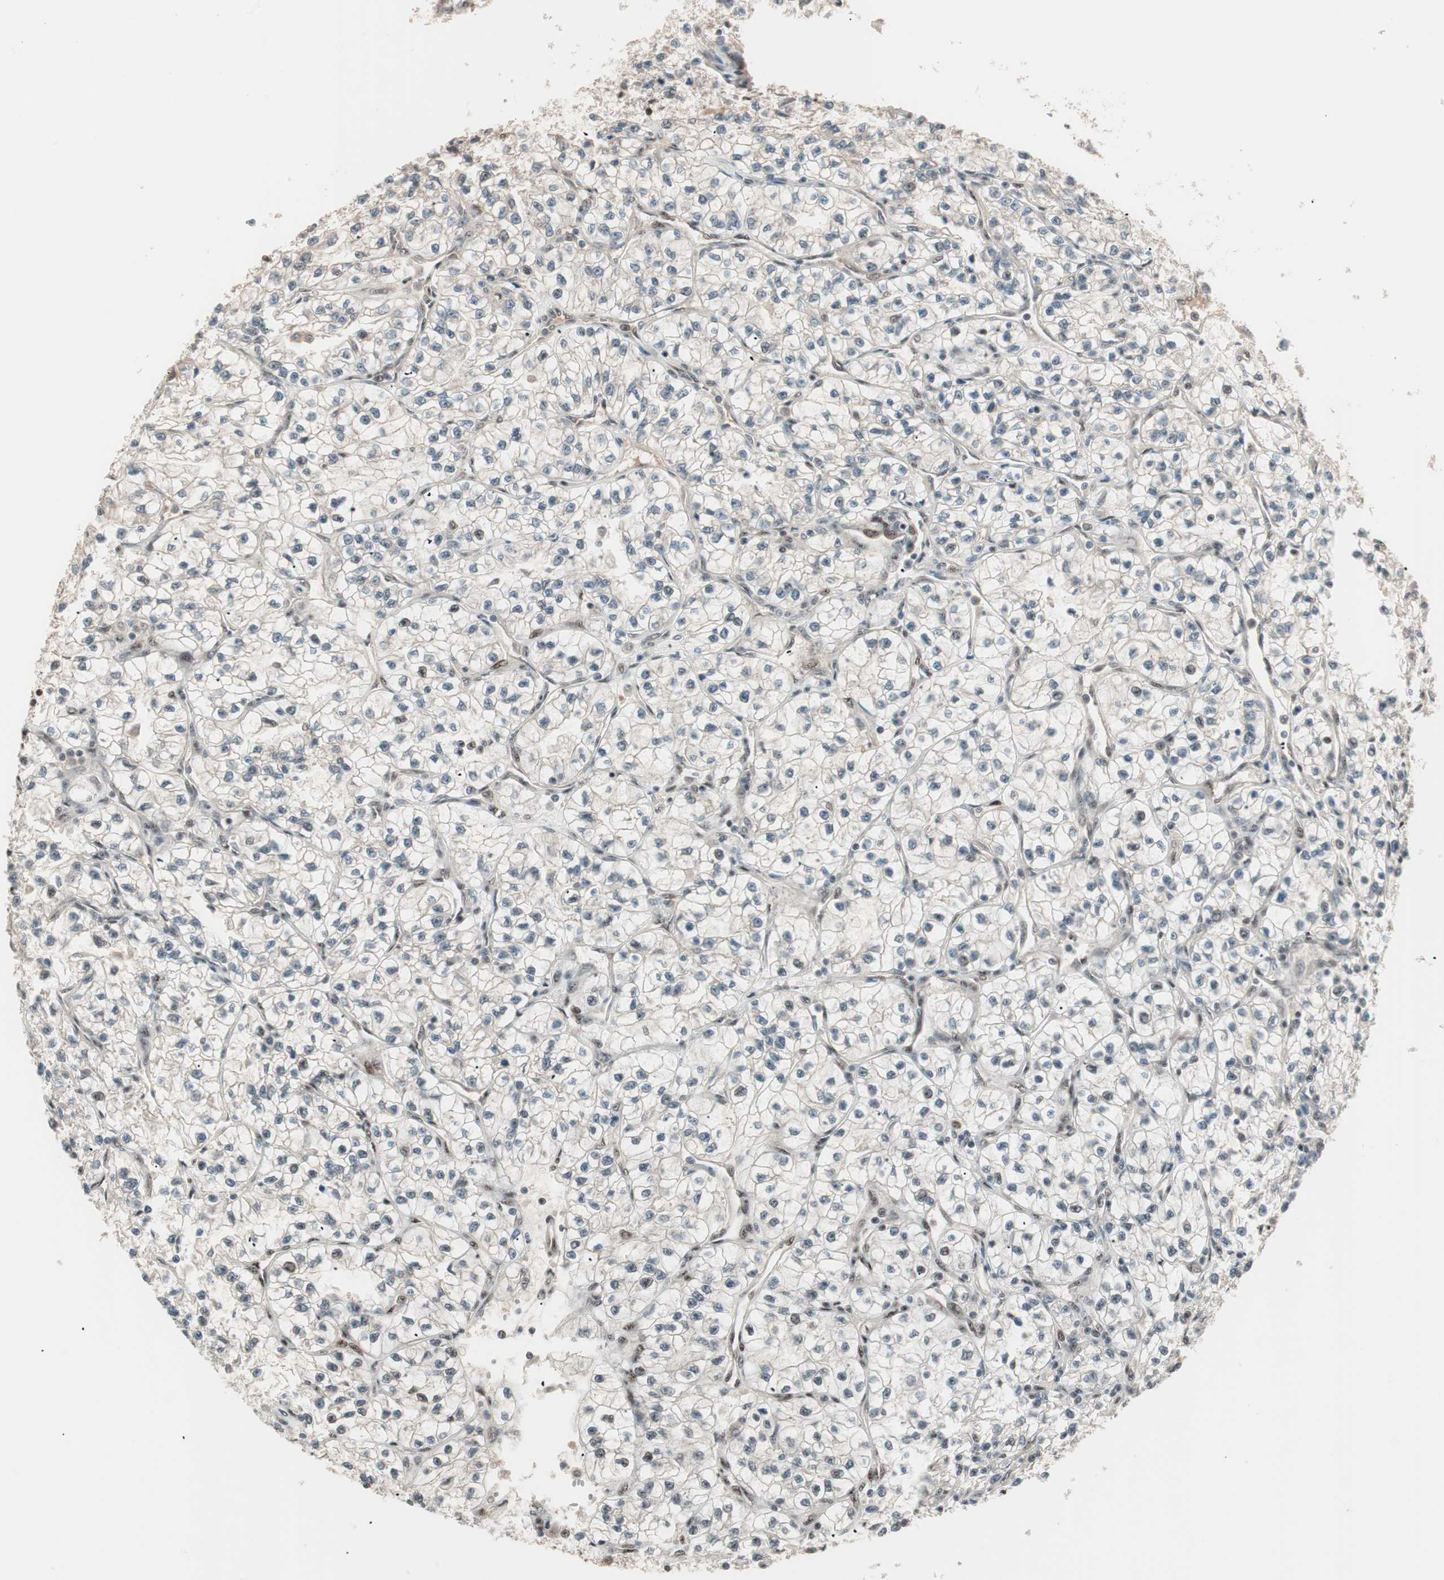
{"staining": {"intensity": "negative", "quantity": "none", "location": "none"}, "tissue": "renal cancer", "cell_type": "Tumor cells", "image_type": "cancer", "snomed": [{"axis": "morphology", "description": "Adenocarcinoma, NOS"}, {"axis": "topography", "description": "Kidney"}], "caption": "Tumor cells show no significant protein expression in adenocarcinoma (renal).", "gene": "NR5A2", "patient": {"sex": "female", "age": 57}}